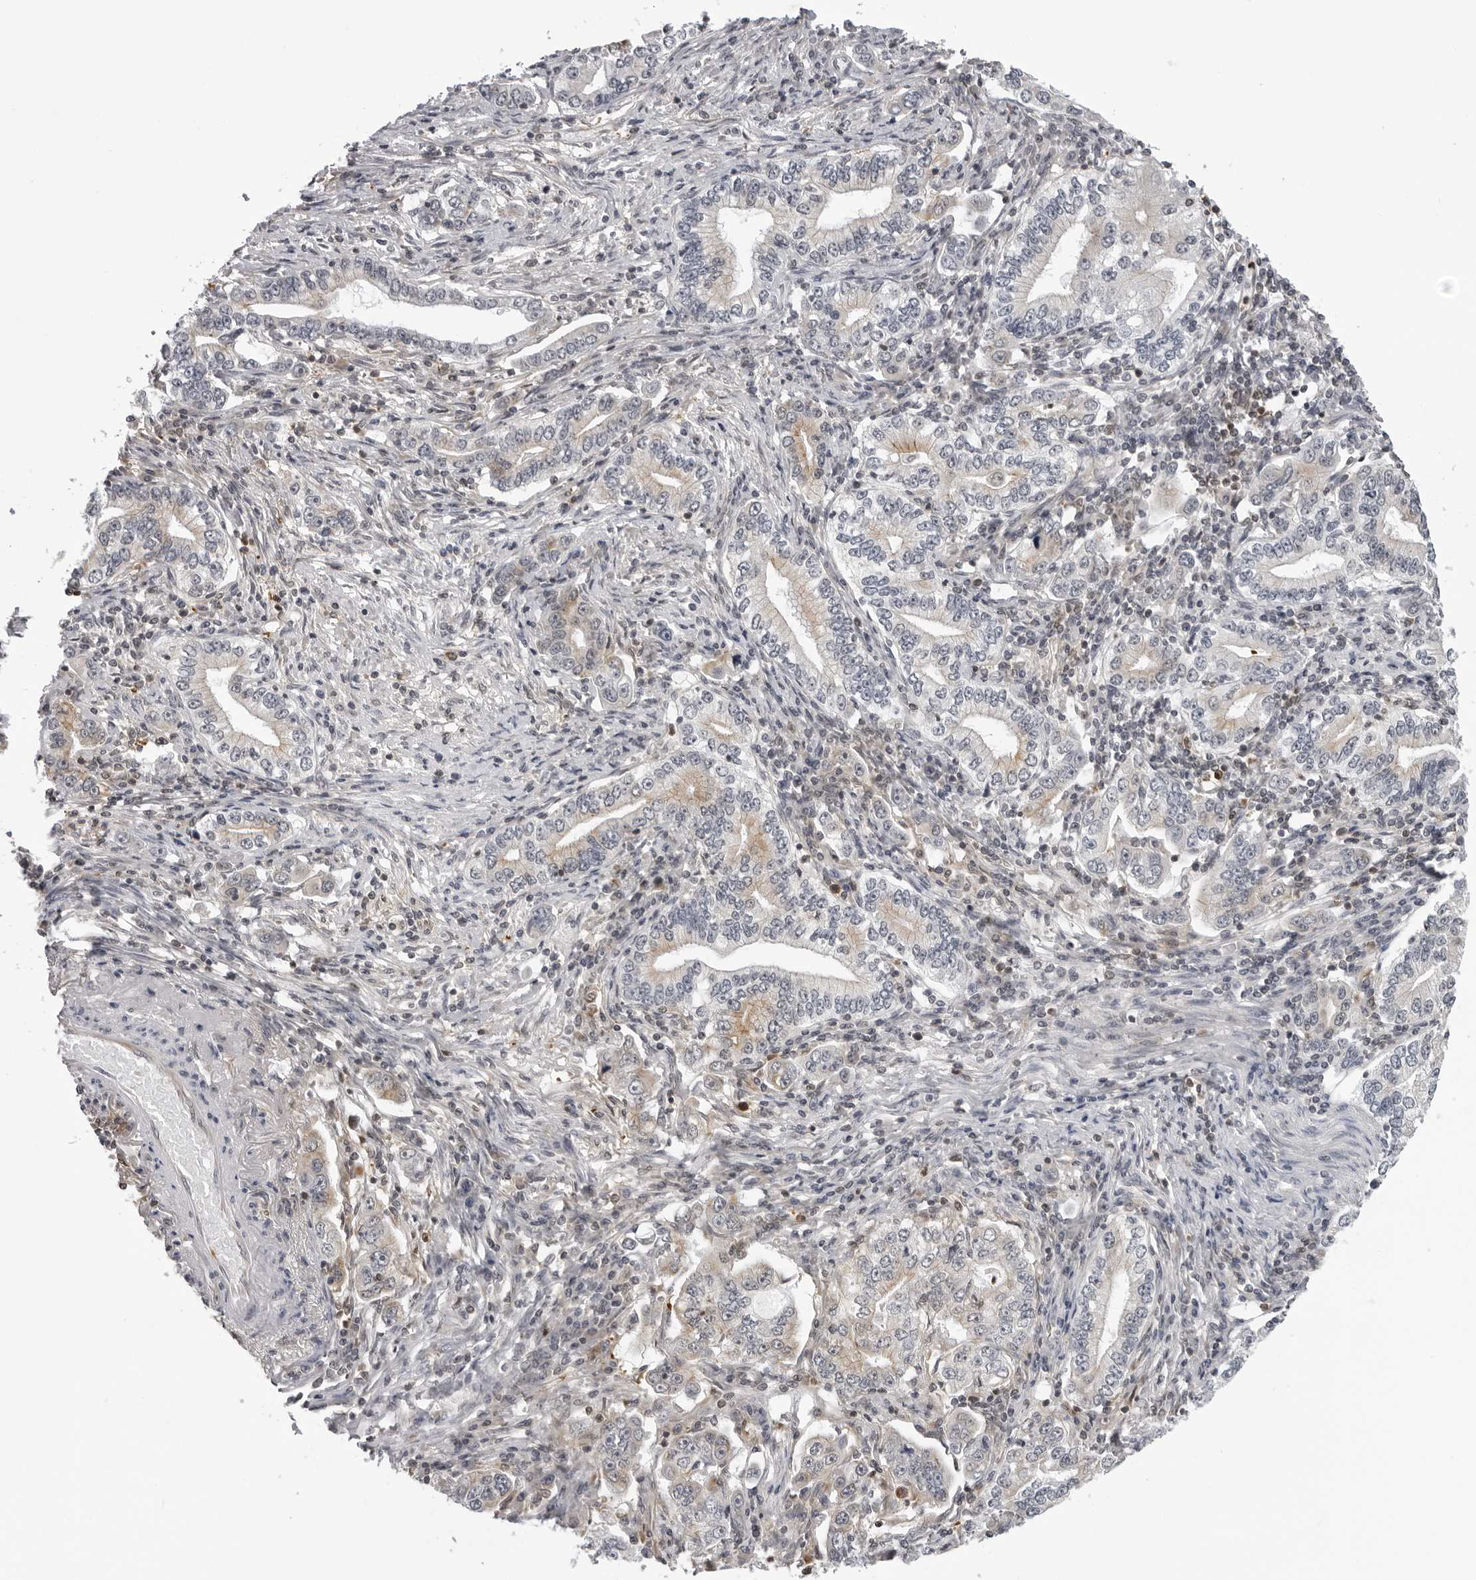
{"staining": {"intensity": "weak", "quantity": "25%-75%", "location": "cytoplasmic/membranous"}, "tissue": "stomach cancer", "cell_type": "Tumor cells", "image_type": "cancer", "snomed": [{"axis": "morphology", "description": "Adenocarcinoma, NOS"}, {"axis": "topography", "description": "Stomach, lower"}], "caption": "Brown immunohistochemical staining in stomach adenocarcinoma demonstrates weak cytoplasmic/membranous expression in approximately 25%-75% of tumor cells.", "gene": "MRPS15", "patient": {"sex": "female", "age": 72}}